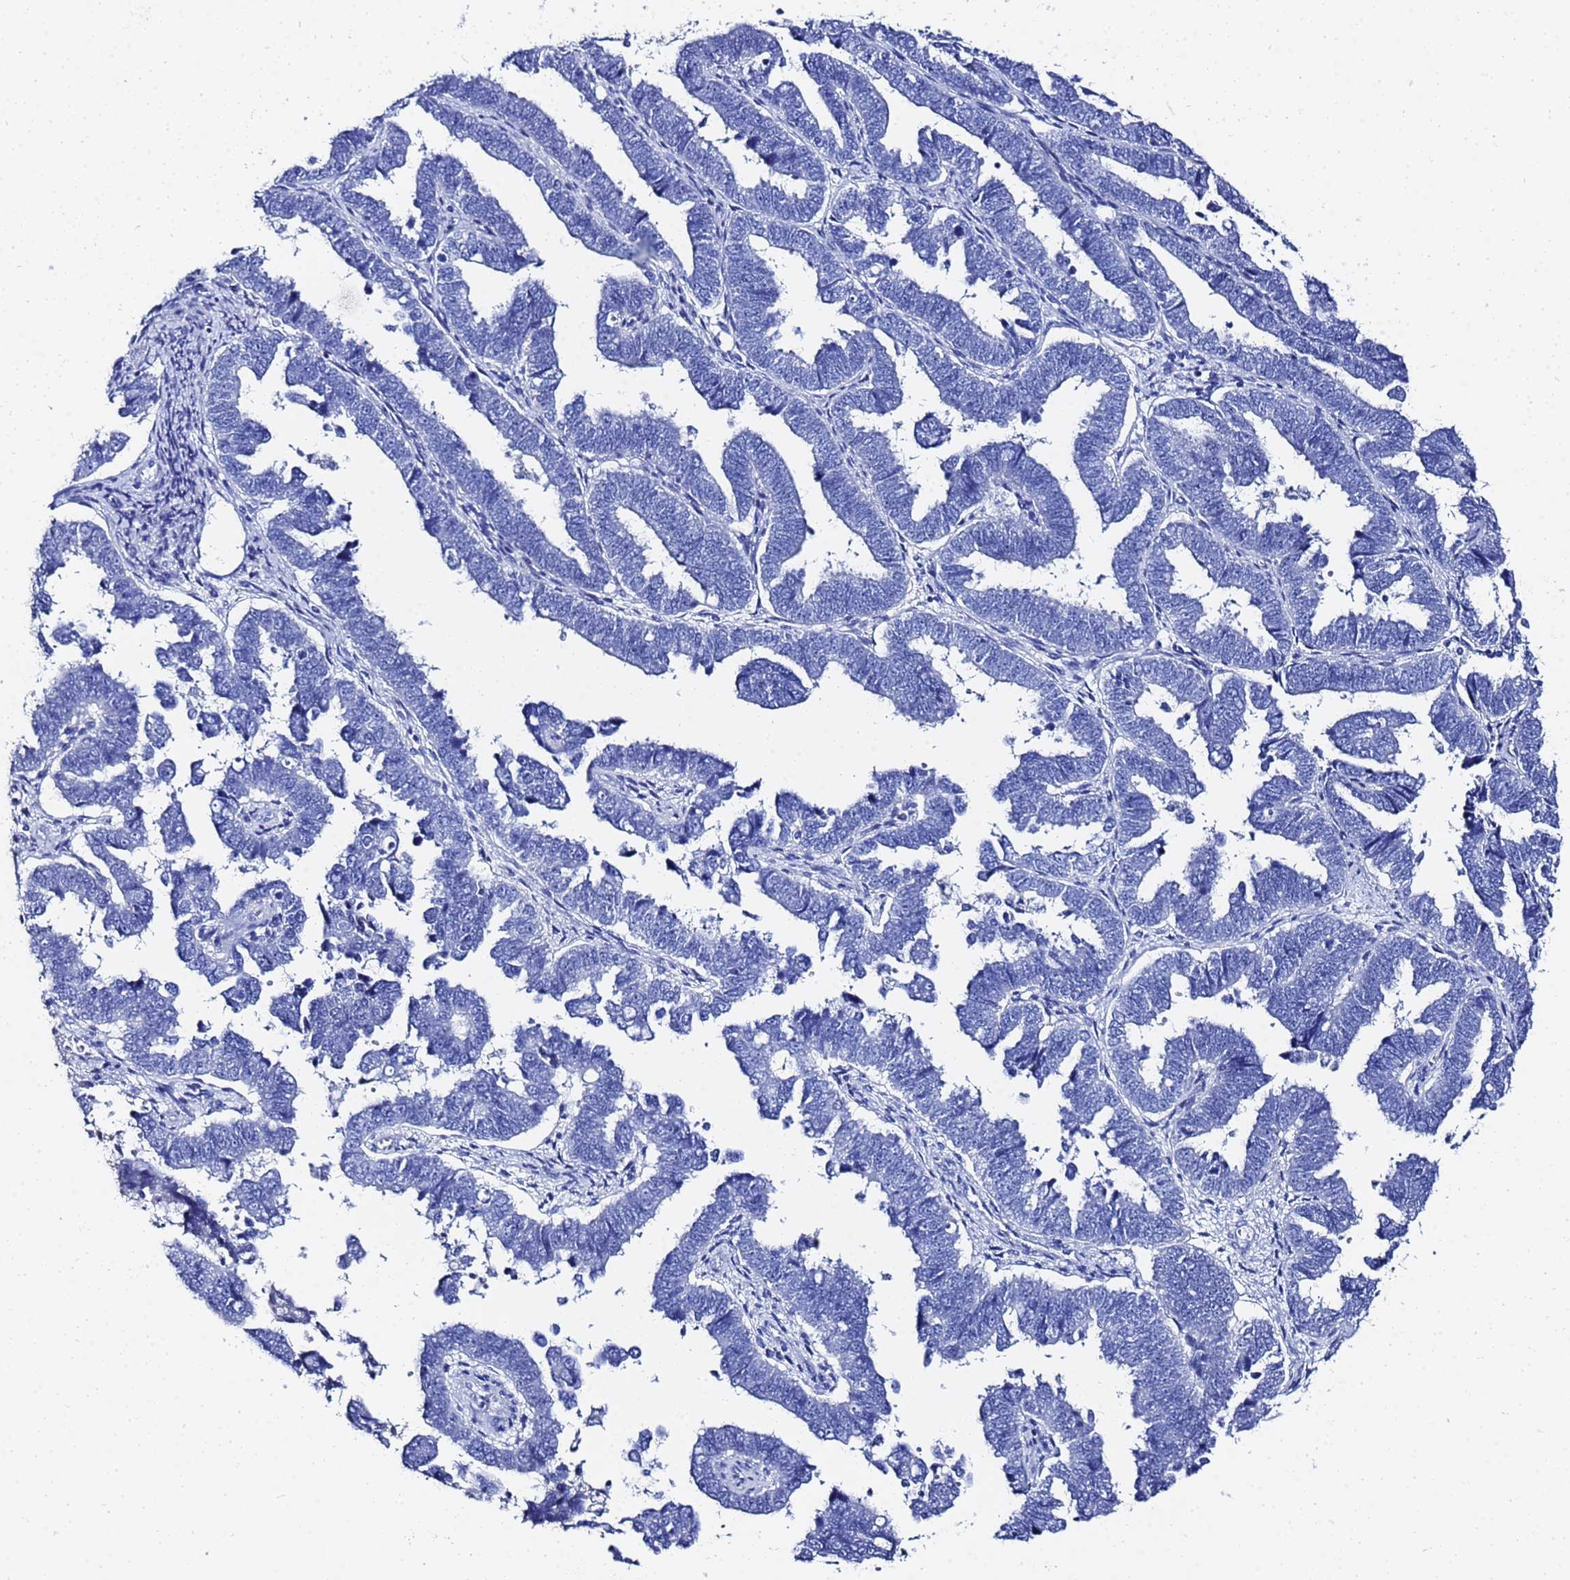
{"staining": {"intensity": "negative", "quantity": "none", "location": "none"}, "tissue": "endometrial cancer", "cell_type": "Tumor cells", "image_type": "cancer", "snomed": [{"axis": "morphology", "description": "Adenocarcinoma, NOS"}, {"axis": "topography", "description": "Endometrium"}], "caption": "The immunohistochemistry (IHC) micrograph has no significant staining in tumor cells of adenocarcinoma (endometrial) tissue.", "gene": "GGT1", "patient": {"sex": "female", "age": 75}}